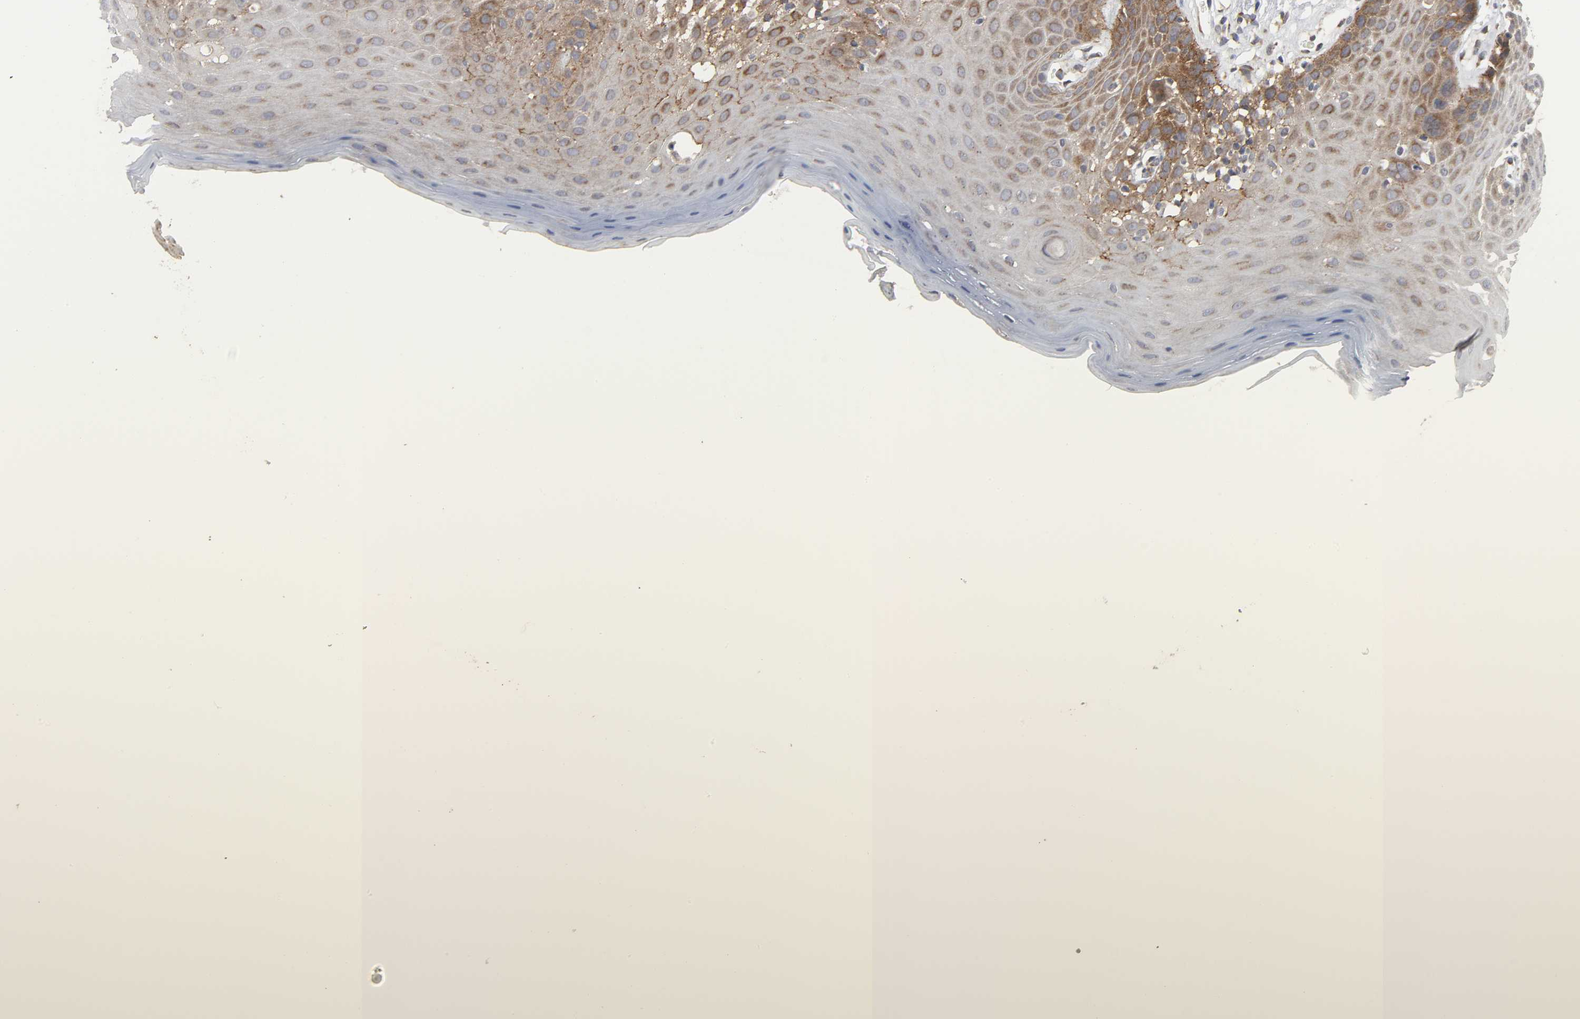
{"staining": {"intensity": "moderate", "quantity": ">75%", "location": "cytoplasmic/membranous"}, "tissue": "oral mucosa", "cell_type": "Squamous epithelial cells", "image_type": "normal", "snomed": [{"axis": "morphology", "description": "Normal tissue, NOS"}, {"axis": "morphology", "description": "Squamous cell carcinoma, NOS"}, {"axis": "topography", "description": "Skeletal muscle"}, {"axis": "topography", "description": "Oral tissue"}, {"axis": "topography", "description": "Head-Neck"}], "caption": "This histopathology image displays immunohistochemistry staining of normal human oral mucosa, with medium moderate cytoplasmic/membranous positivity in approximately >75% of squamous epithelial cells.", "gene": "SLC30A9", "patient": {"sex": "male", "age": 71}}